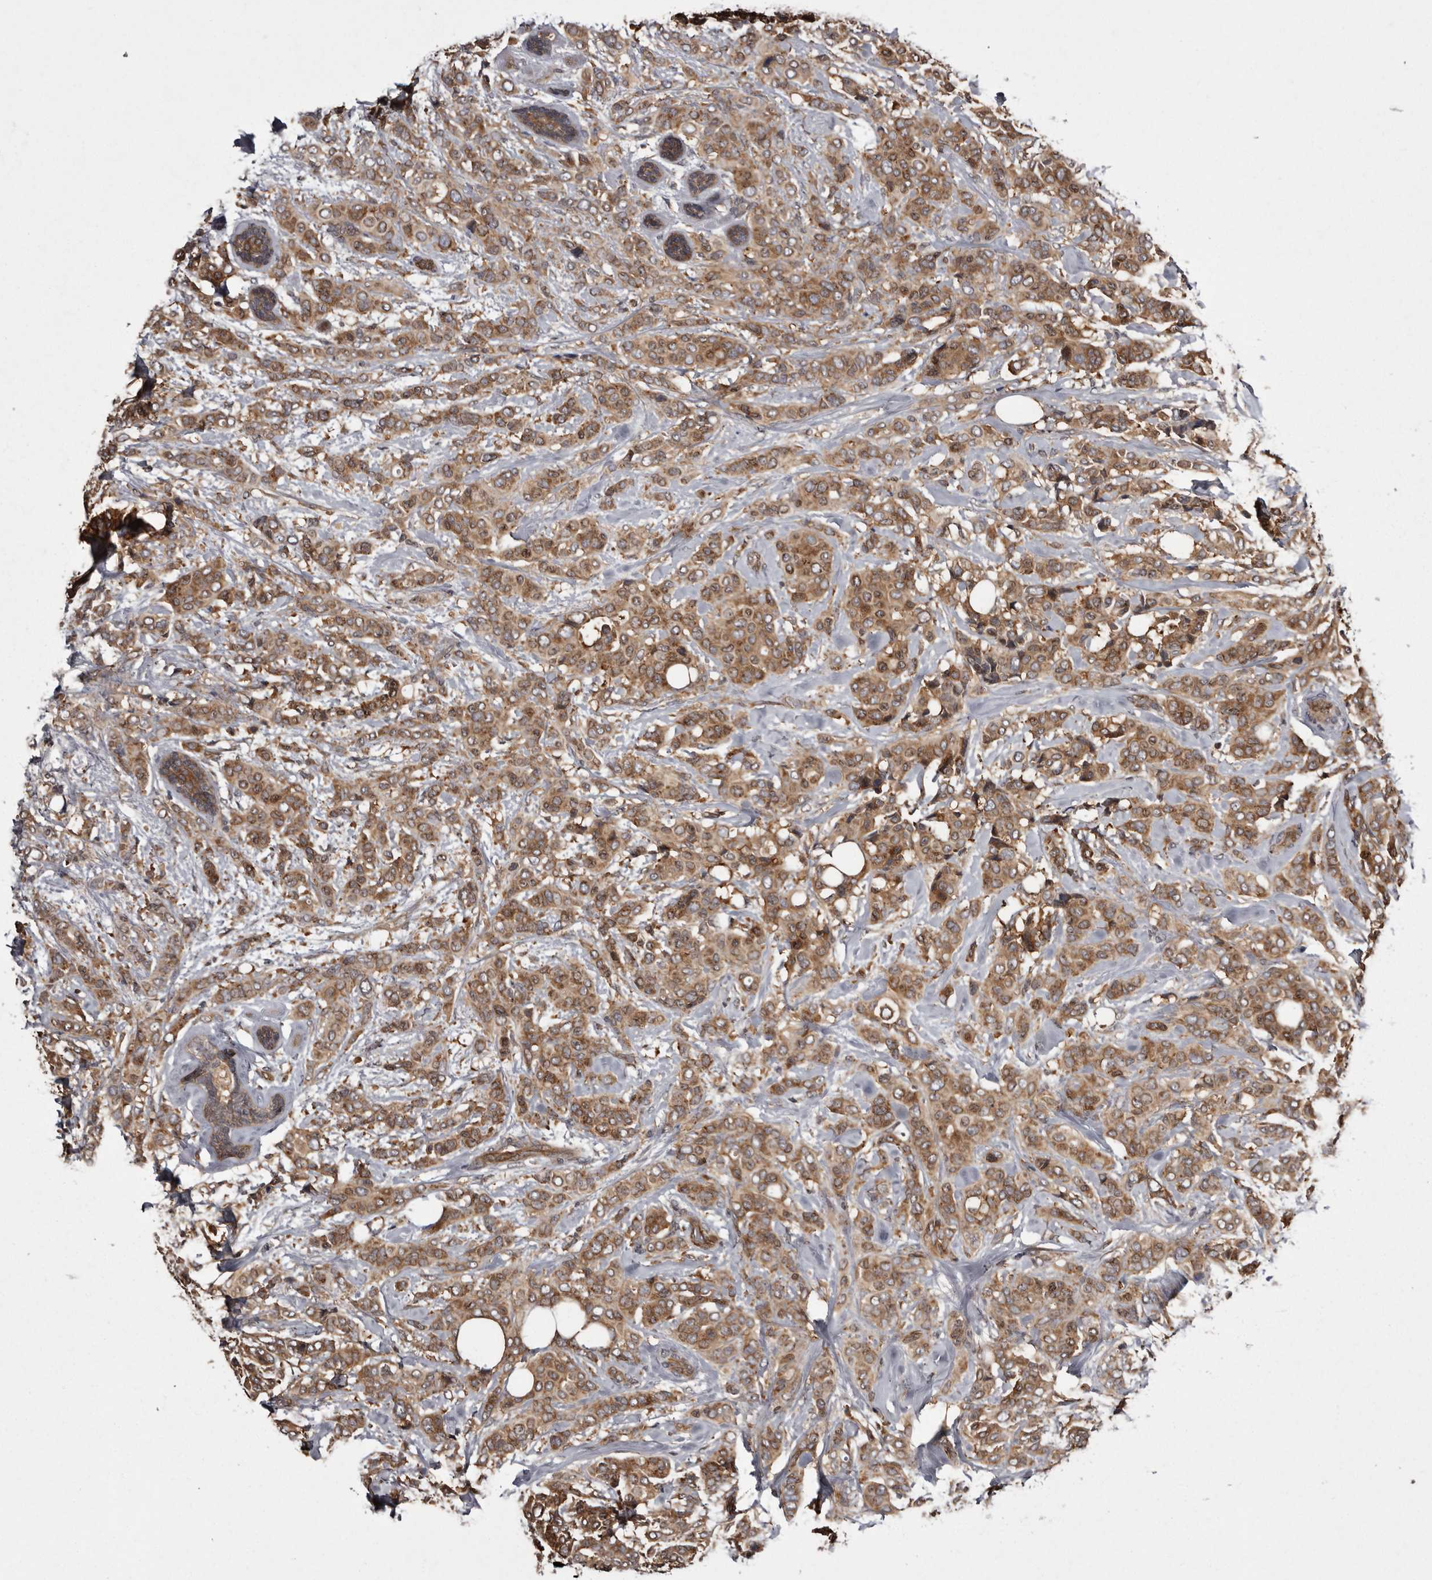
{"staining": {"intensity": "moderate", "quantity": ">75%", "location": "cytoplasmic/membranous"}, "tissue": "breast cancer", "cell_type": "Tumor cells", "image_type": "cancer", "snomed": [{"axis": "morphology", "description": "Lobular carcinoma"}, {"axis": "topography", "description": "Breast"}], "caption": "DAB (3,3'-diaminobenzidine) immunohistochemical staining of human breast cancer reveals moderate cytoplasmic/membranous protein staining in about >75% of tumor cells. (Stains: DAB (3,3'-diaminobenzidine) in brown, nuclei in blue, Microscopy: brightfield microscopy at high magnification).", "gene": "DARS1", "patient": {"sex": "female", "age": 51}}